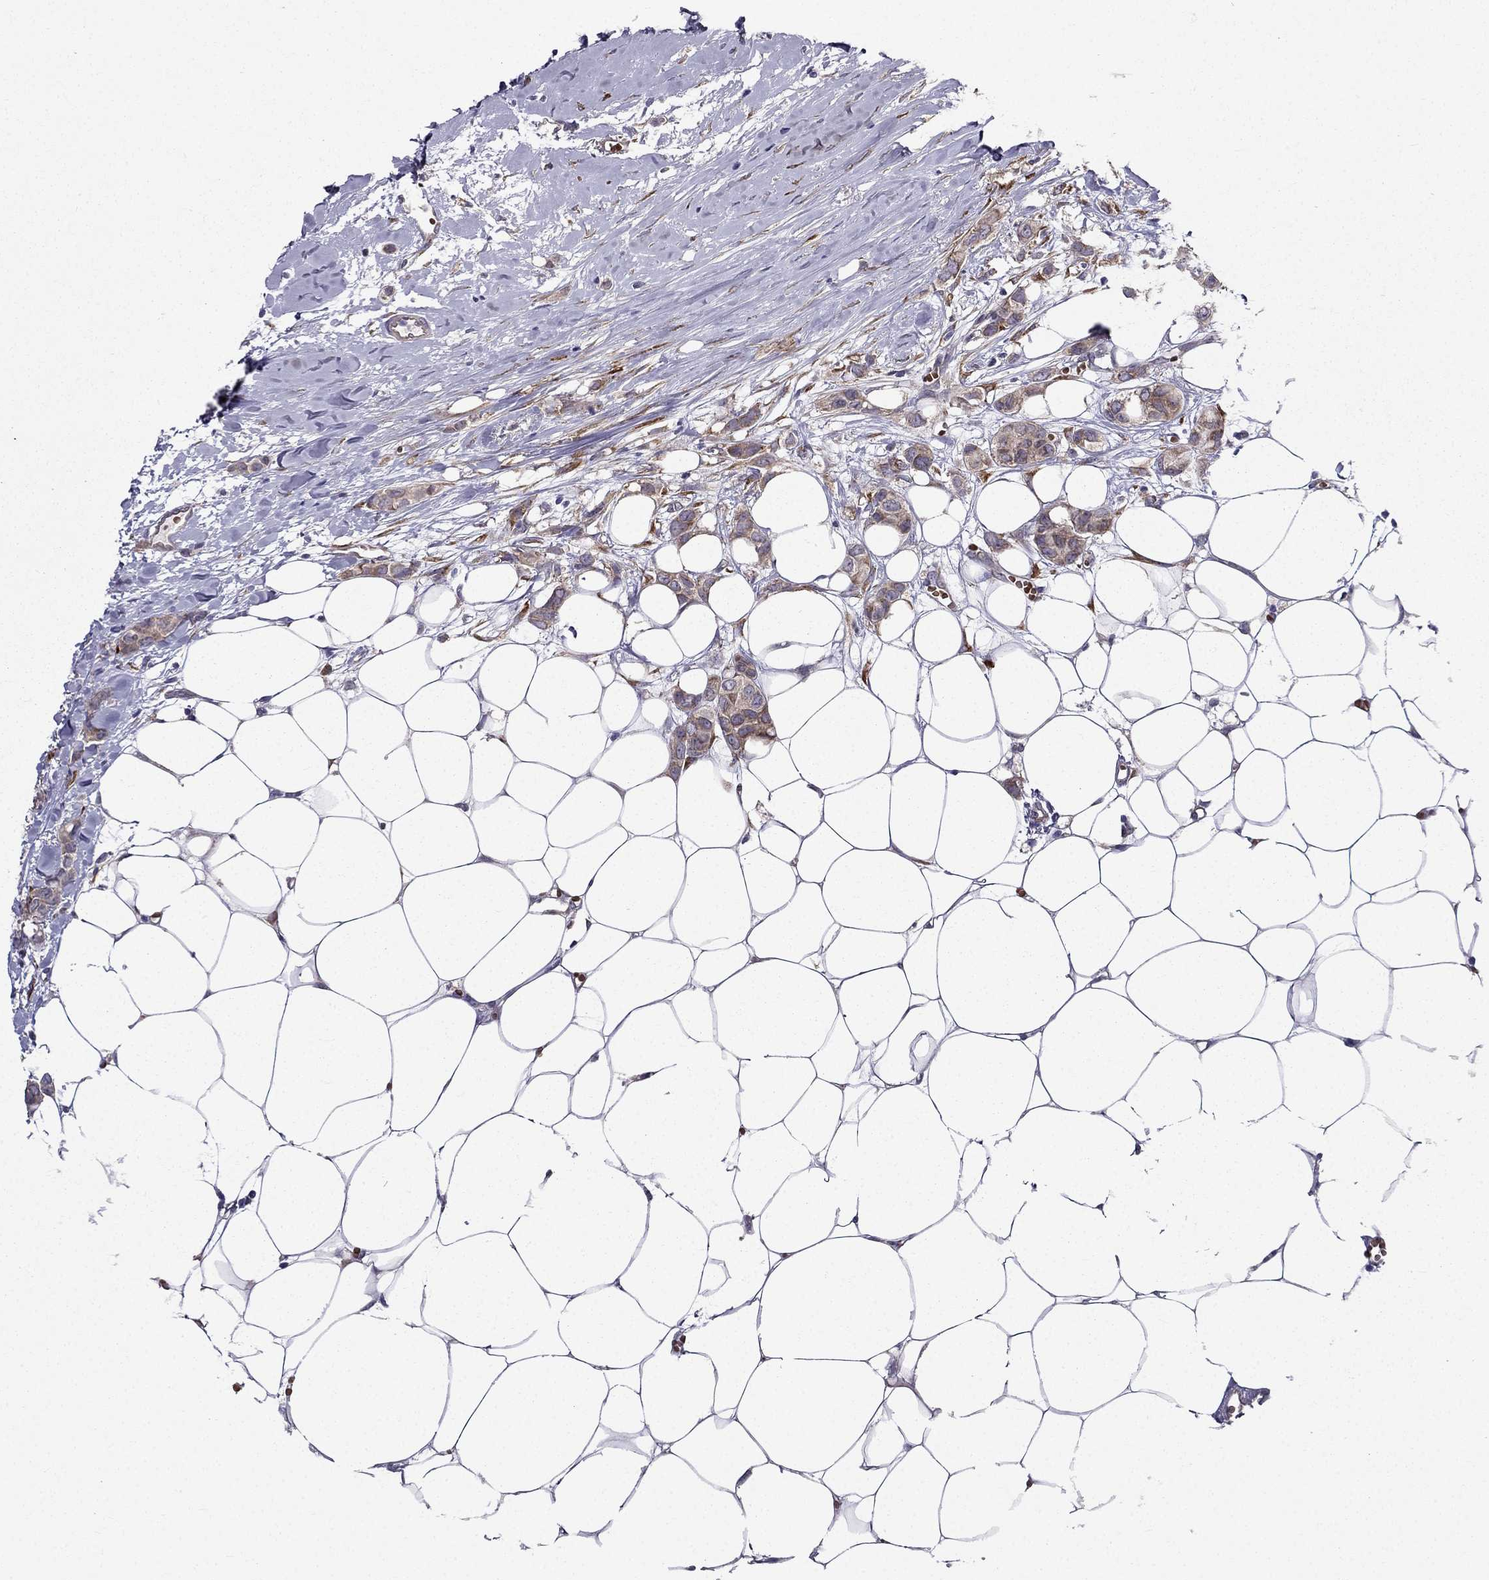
{"staining": {"intensity": "weak", "quantity": ">75%", "location": "cytoplasmic/membranous"}, "tissue": "breast cancer", "cell_type": "Tumor cells", "image_type": "cancer", "snomed": [{"axis": "morphology", "description": "Duct carcinoma"}, {"axis": "topography", "description": "Breast"}], "caption": "Immunohistochemistry (IHC) staining of breast cancer, which demonstrates low levels of weak cytoplasmic/membranous positivity in approximately >75% of tumor cells indicating weak cytoplasmic/membranous protein positivity. The staining was performed using DAB (brown) for protein detection and nuclei were counterstained in hematoxylin (blue).", "gene": "ARHGEF28", "patient": {"sex": "female", "age": 85}}